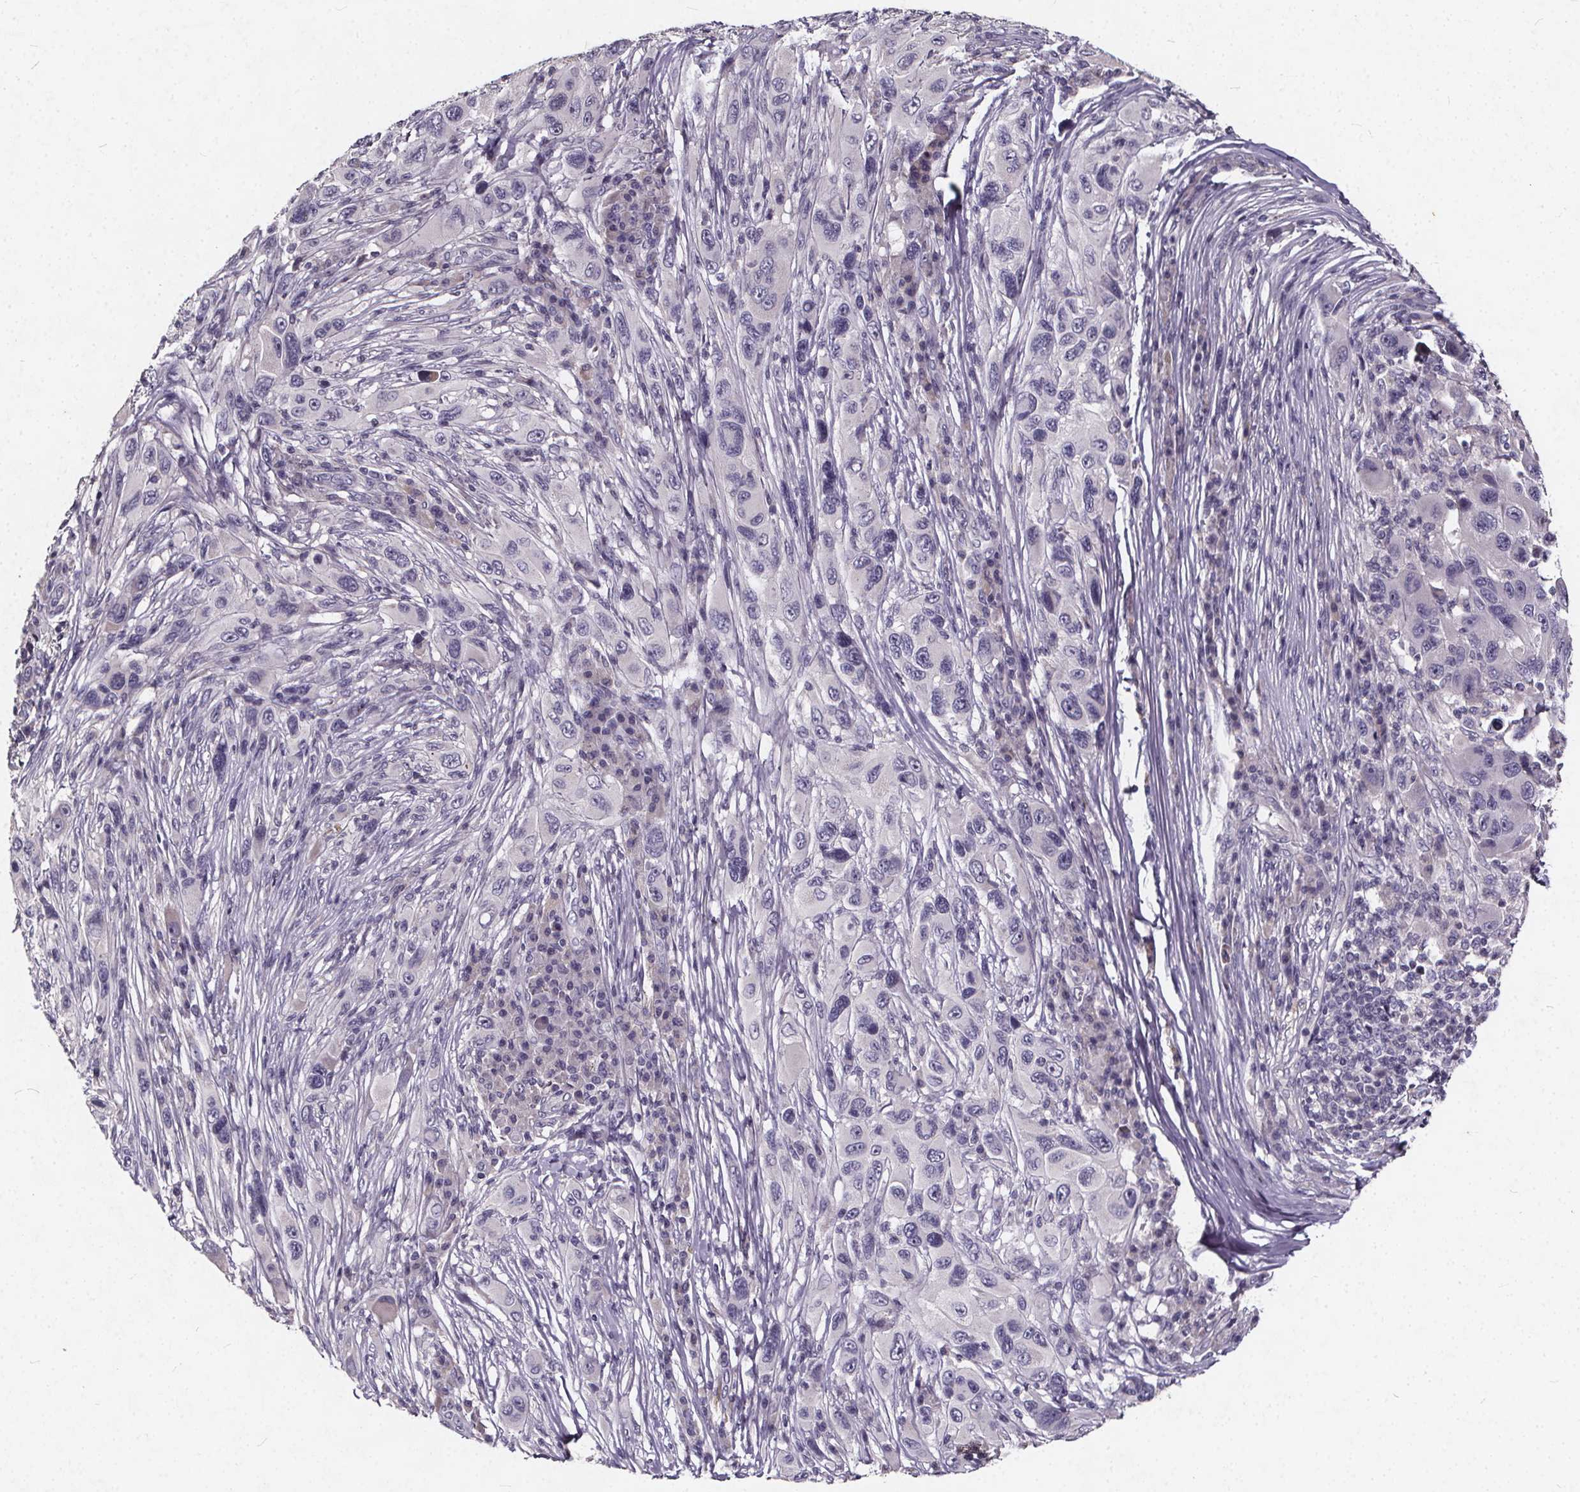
{"staining": {"intensity": "negative", "quantity": "none", "location": "none"}, "tissue": "melanoma", "cell_type": "Tumor cells", "image_type": "cancer", "snomed": [{"axis": "morphology", "description": "Malignant melanoma, NOS"}, {"axis": "topography", "description": "Skin"}], "caption": "A high-resolution photomicrograph shows IHC staining of malignant melanoma, which displays no significant expression in tumor cells. (Brightfield microscopy of DAB immunohistochemistry (IHC) at high magnification).", "gene": "TSPAN14", "patient": {"sex": "male", "age": 53}}